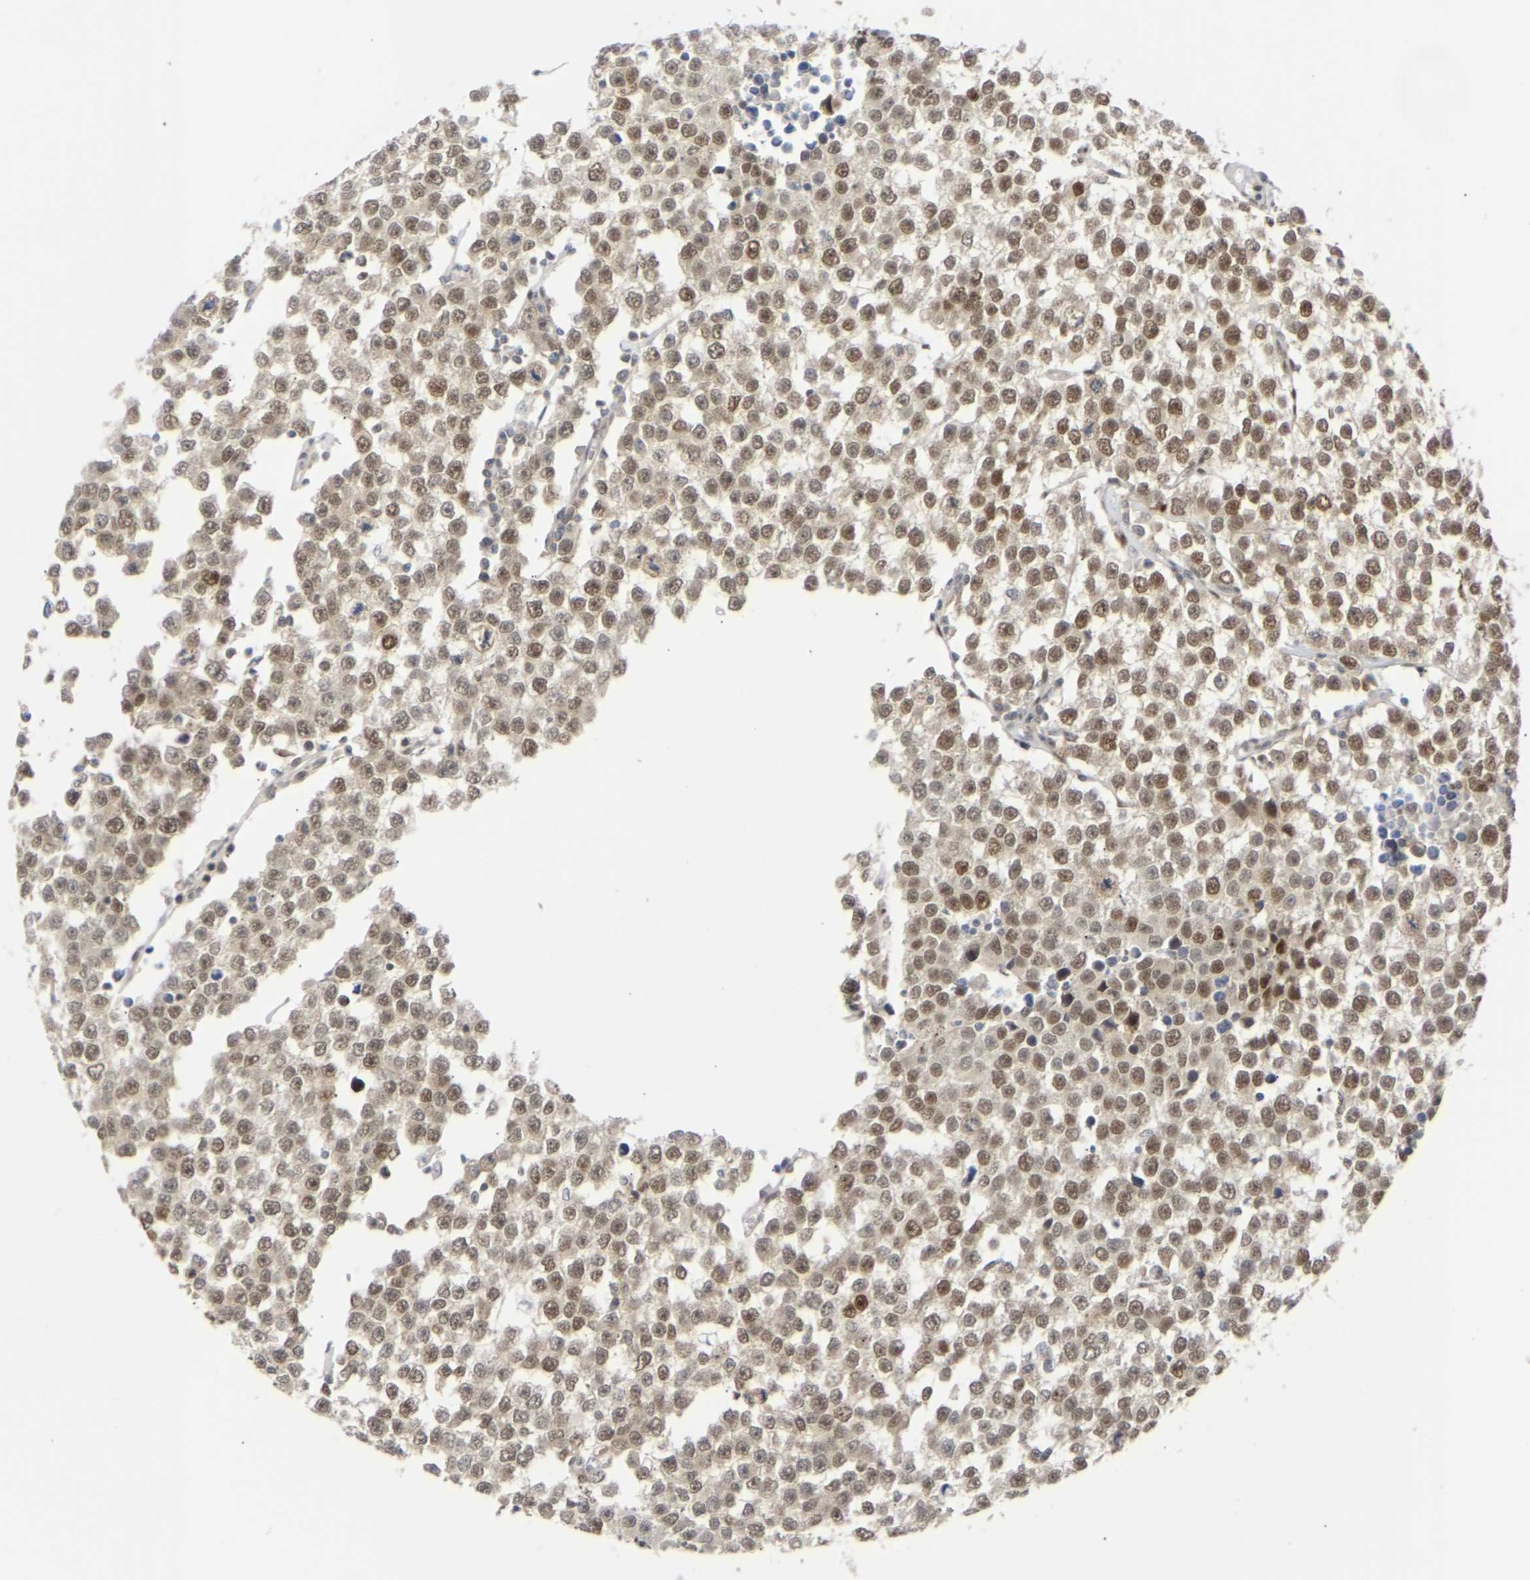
{"staining": {"intensity": "moderate", "quantity": ">75%", "location": "nuclear"}, "tissue": "testis cancer", "cell_type": "Tumor cells", "image_type": "cancer", "snomed": [{"axis": "morphology", "description": "Seminoma, NOS"}, {"axis": "morphology", "description": "Carcinoma, Embryonal, NOS"}, {"axis": "topography", "description": "Testis"}], "caption": "This is an image of immunohistochemistry (IHC) staining of testis cancer (seminoma), which shows moderate staining in the nuclear of tumor cells.", "gene": "SSBP2", "patient": {"sex": "male", "age": 52}}